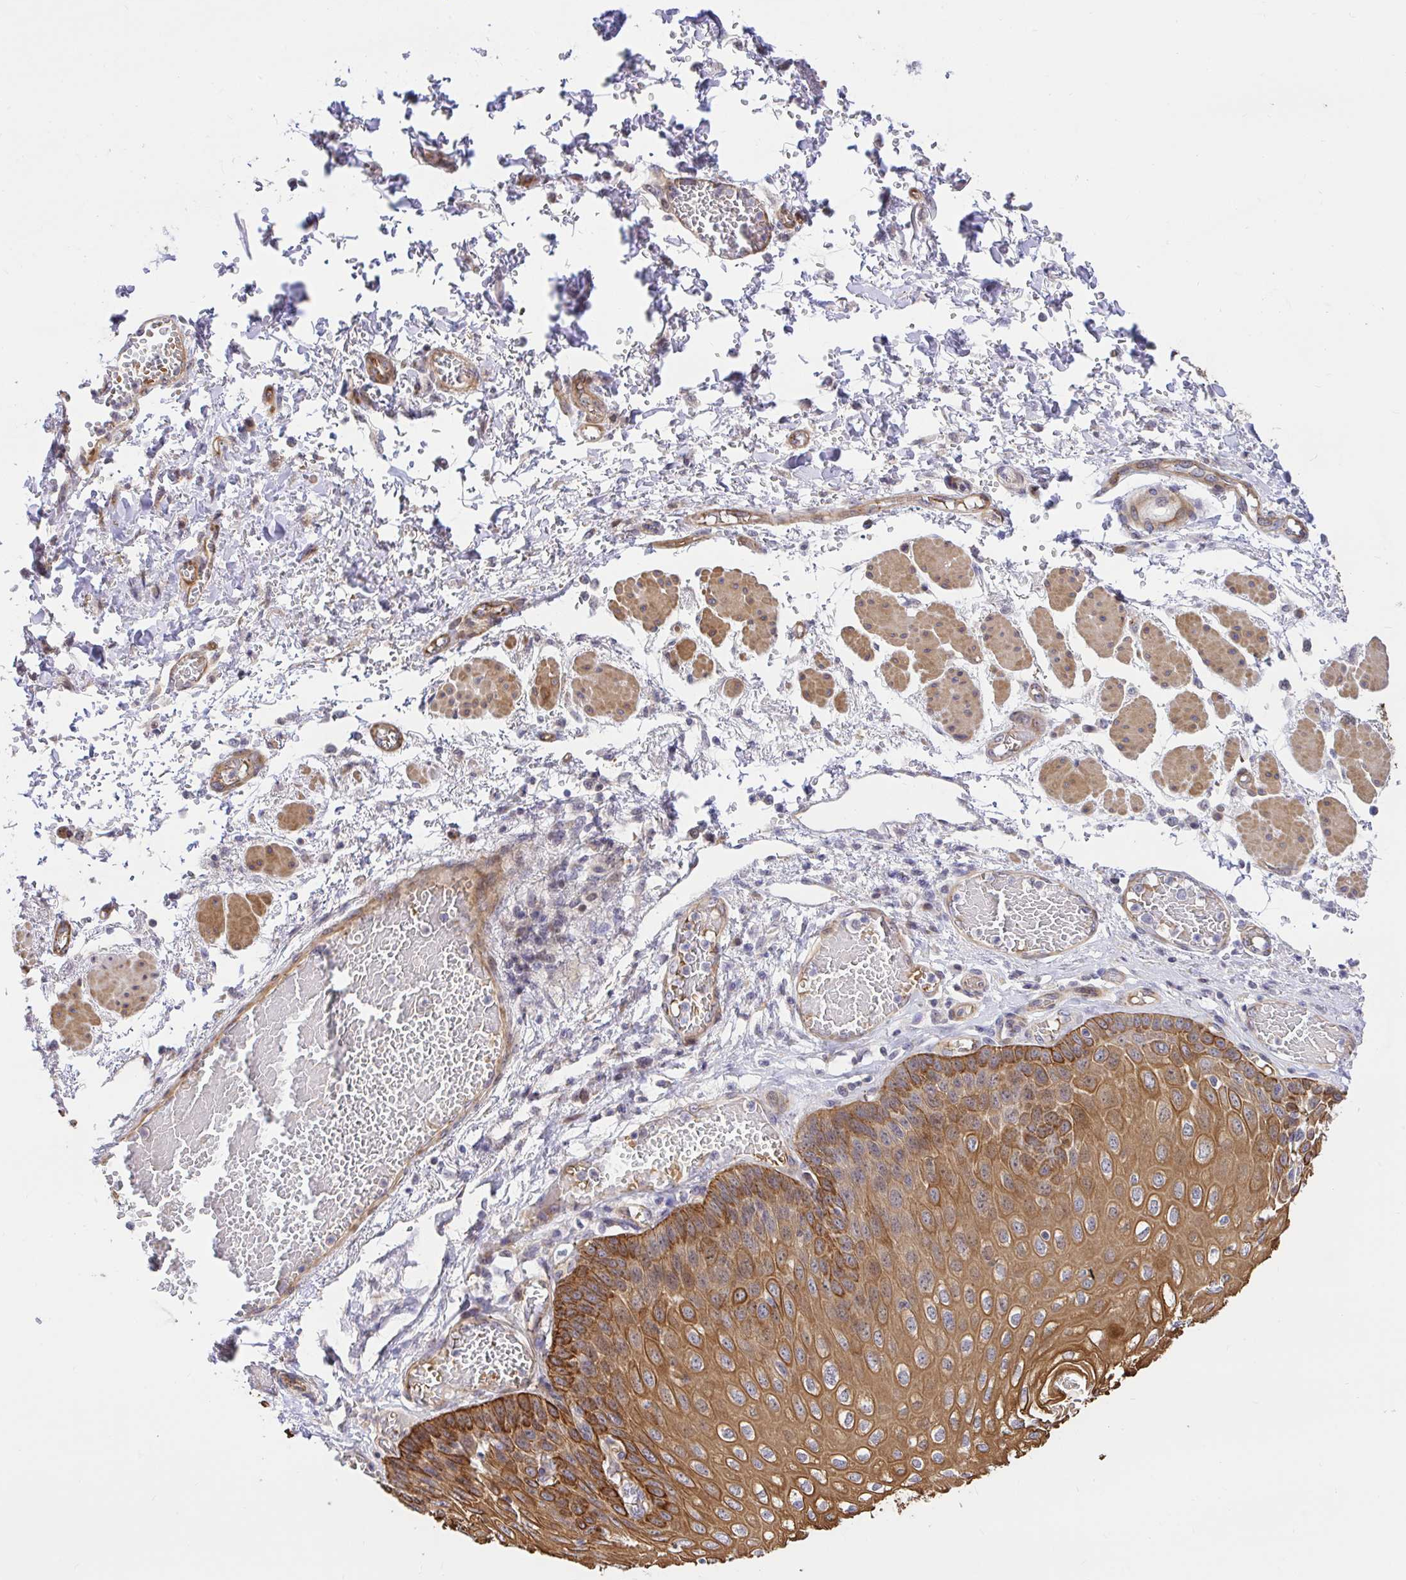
{"staining": {"intensity": "moderate", "quantity": ">75%", "location": "cytoplasmic/membranous"}, "tissue": "esophagus", "cell_type": "Squamous epithelial cells", "image_type": "normal", "snomed": [{"axis": "morphology", "description": "Normal tissue, NOS"}, {"axis": "morphology", "description": "Adenocarcinoma, NOS"}, {"axis": "topography", "description": "Esophagus"}], "caption": "Immunohistochemical staining of normal esophagus reveals moderate cytoplasmic/membranous protein positivity in approximately >75% of squamous epithelial cells.", "gene": "TRIM55", "patient": {"sex": "male", "age": 81}}